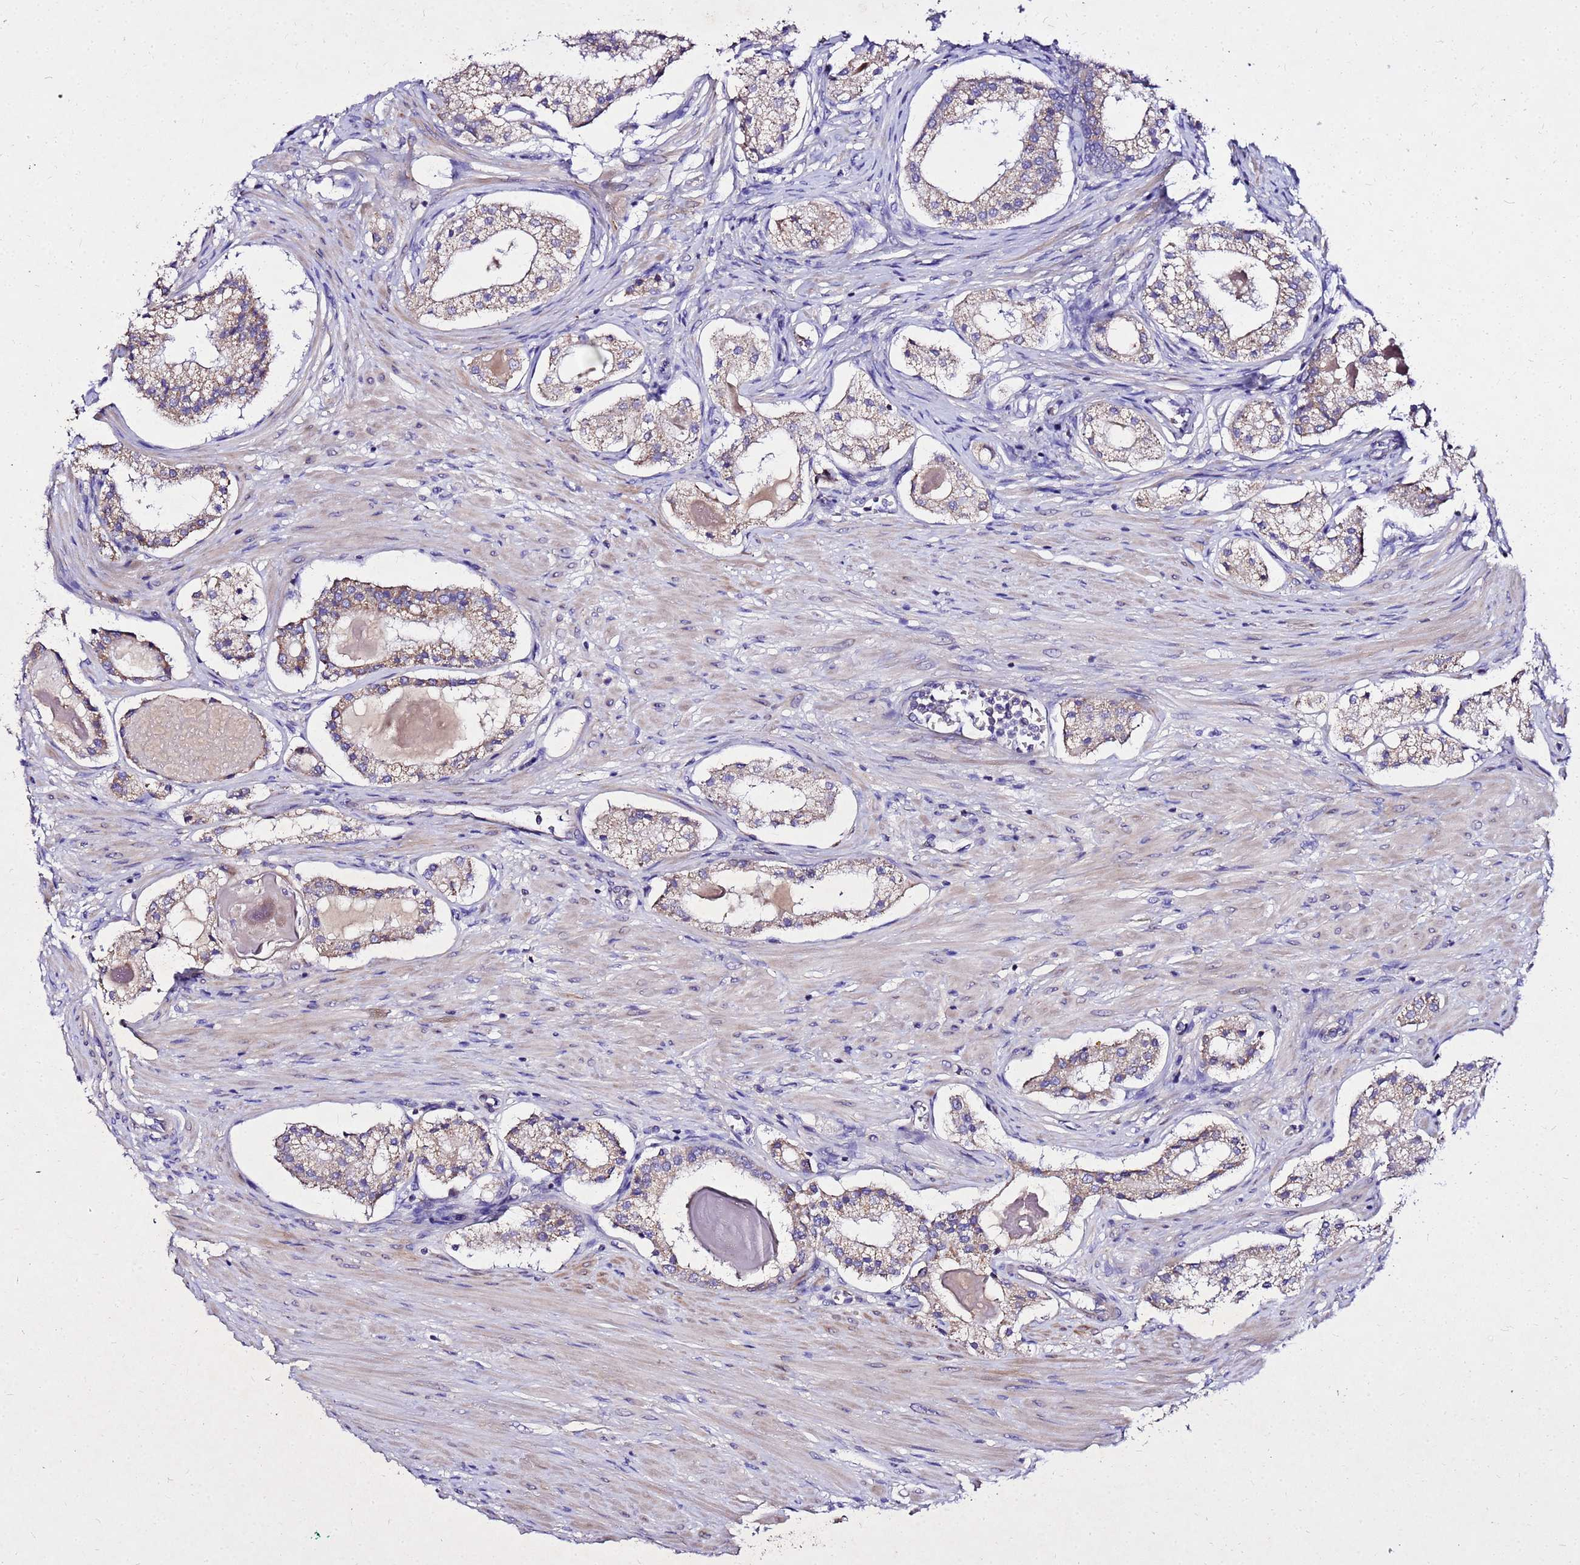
{"staining": {"intensity": "moderate", "quantity": "<25%", "location": "cytoplasmic/membranous"}, "tissue": "prostate cancer", "cell_type": "Tumor cells", "image_type": "cancer", "snomed": [{"axis": "morphology", "description": "Adenocarcinoma, Low grade"}, {"axis": "topography", "description": "Prostate"}], "caption": "Immunohistochemistry image of human prostate cancer (low-grade adenocarcinoma) stained for a protein (brown), which demonstrates low levels of moderate cytoplasmic/membranous staining in approximately <25% of tumor cells.", "gene": "COX14", "patient": {"sex": "male", "age": 59}}